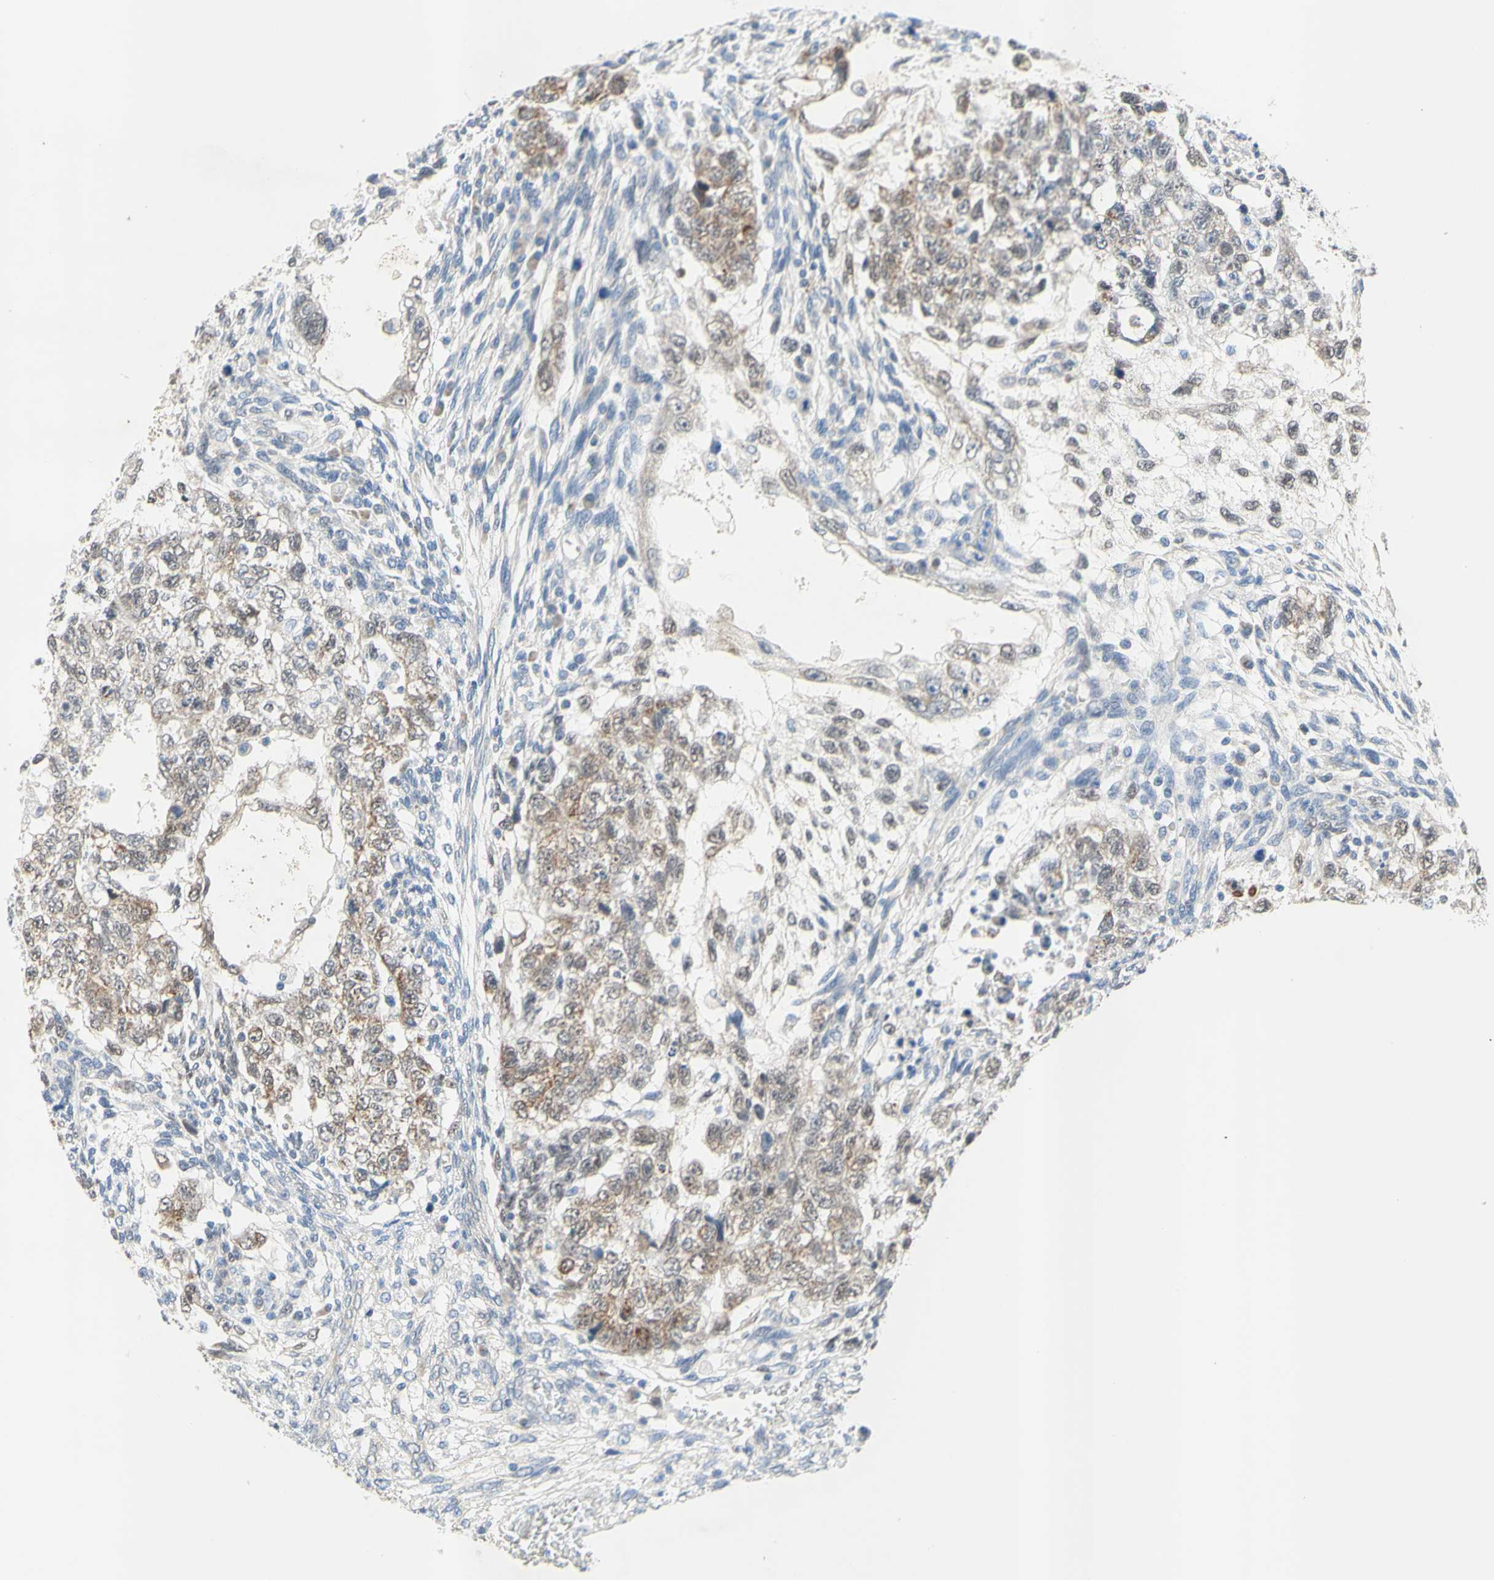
{"staining": {"intensity": "weak", "quantity": ">75%", "location": "cytoplasmic/membranous"}, "tissue": "testis cancer", "cell_type": "Tumor cells", "image_type": "cancer", "snomed": [{"axis": "morphology", "description": "Normal tissue, NOS"}, {"axis": "morphology", "description": "Carcinoma, Embryonal, NOS"}, {"axis": "topography", "description": "Testis"}], "caption": "Testis cancer (embryonal carcinoma) stained with DAB (3,3'-diaminobenzidine) immunohistochemistry exhibits low levels of weak cytoplasmic/membranous staining in about >75% of tumor cells. The staining was performed using DAB to visualize the protein expression in brown, while the nuclei were stained in blue with hematoxylin (Magnification: 20x).", "gene": "MFF", "patient": {"sex": "male", "age": 36}}